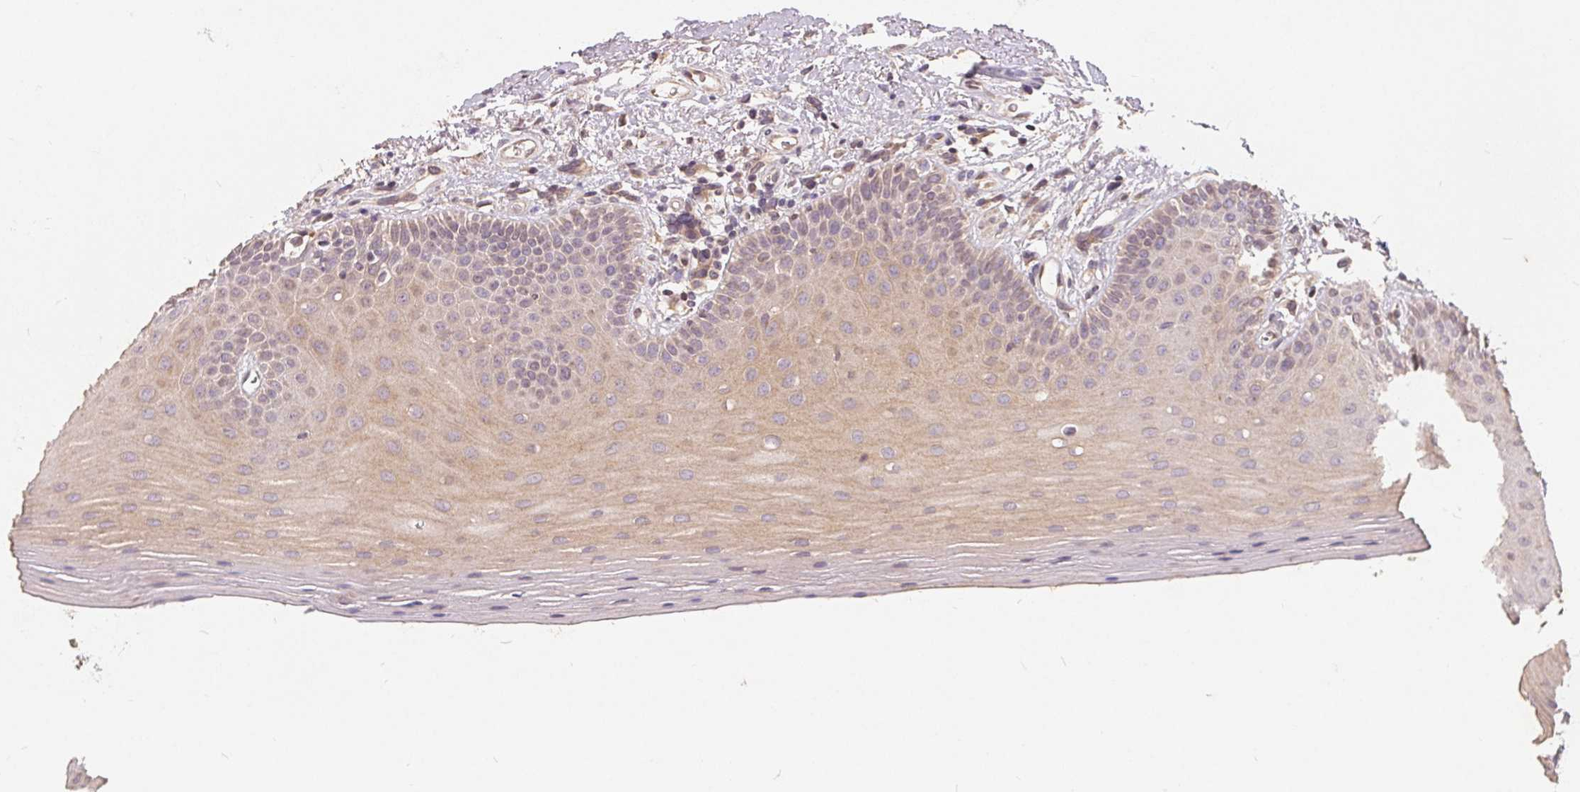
{"staining": {"intensity": "weak", "quantity": "25%-75%", "location": "cytoplasmic/membranous"}, "tissue": "oral mucosa", "cell_type": "Squamous epithelial cells", "image_type": "normal", "snomed": [{"axis": "morphology", "description": "Normal tissue, NOS"}, {"axis": "morphology", "description": "Normal morphology"}, {"axis": "topography", "description": "Oral tissue"}], "caption": "High-magnification brightfield microscopy of benign oral mucosa stained with DAB (3,3'-diaminobenzidine) (brown) and counterstained with hematoxylin (blue). squamous epithelial cells exhibit weak cytoplasmic/membranous expression is appreciated in approximately25%-75% of cells. The staining was performed using DAB (3,3'-diaminobenzidine) to visualize the protein expression in brown, while the nuclei were stained in blue with hematoxylin (Magnification: 20x).", "gene": "CDIPT", "patient": {"sex": "female", "age": 76}}